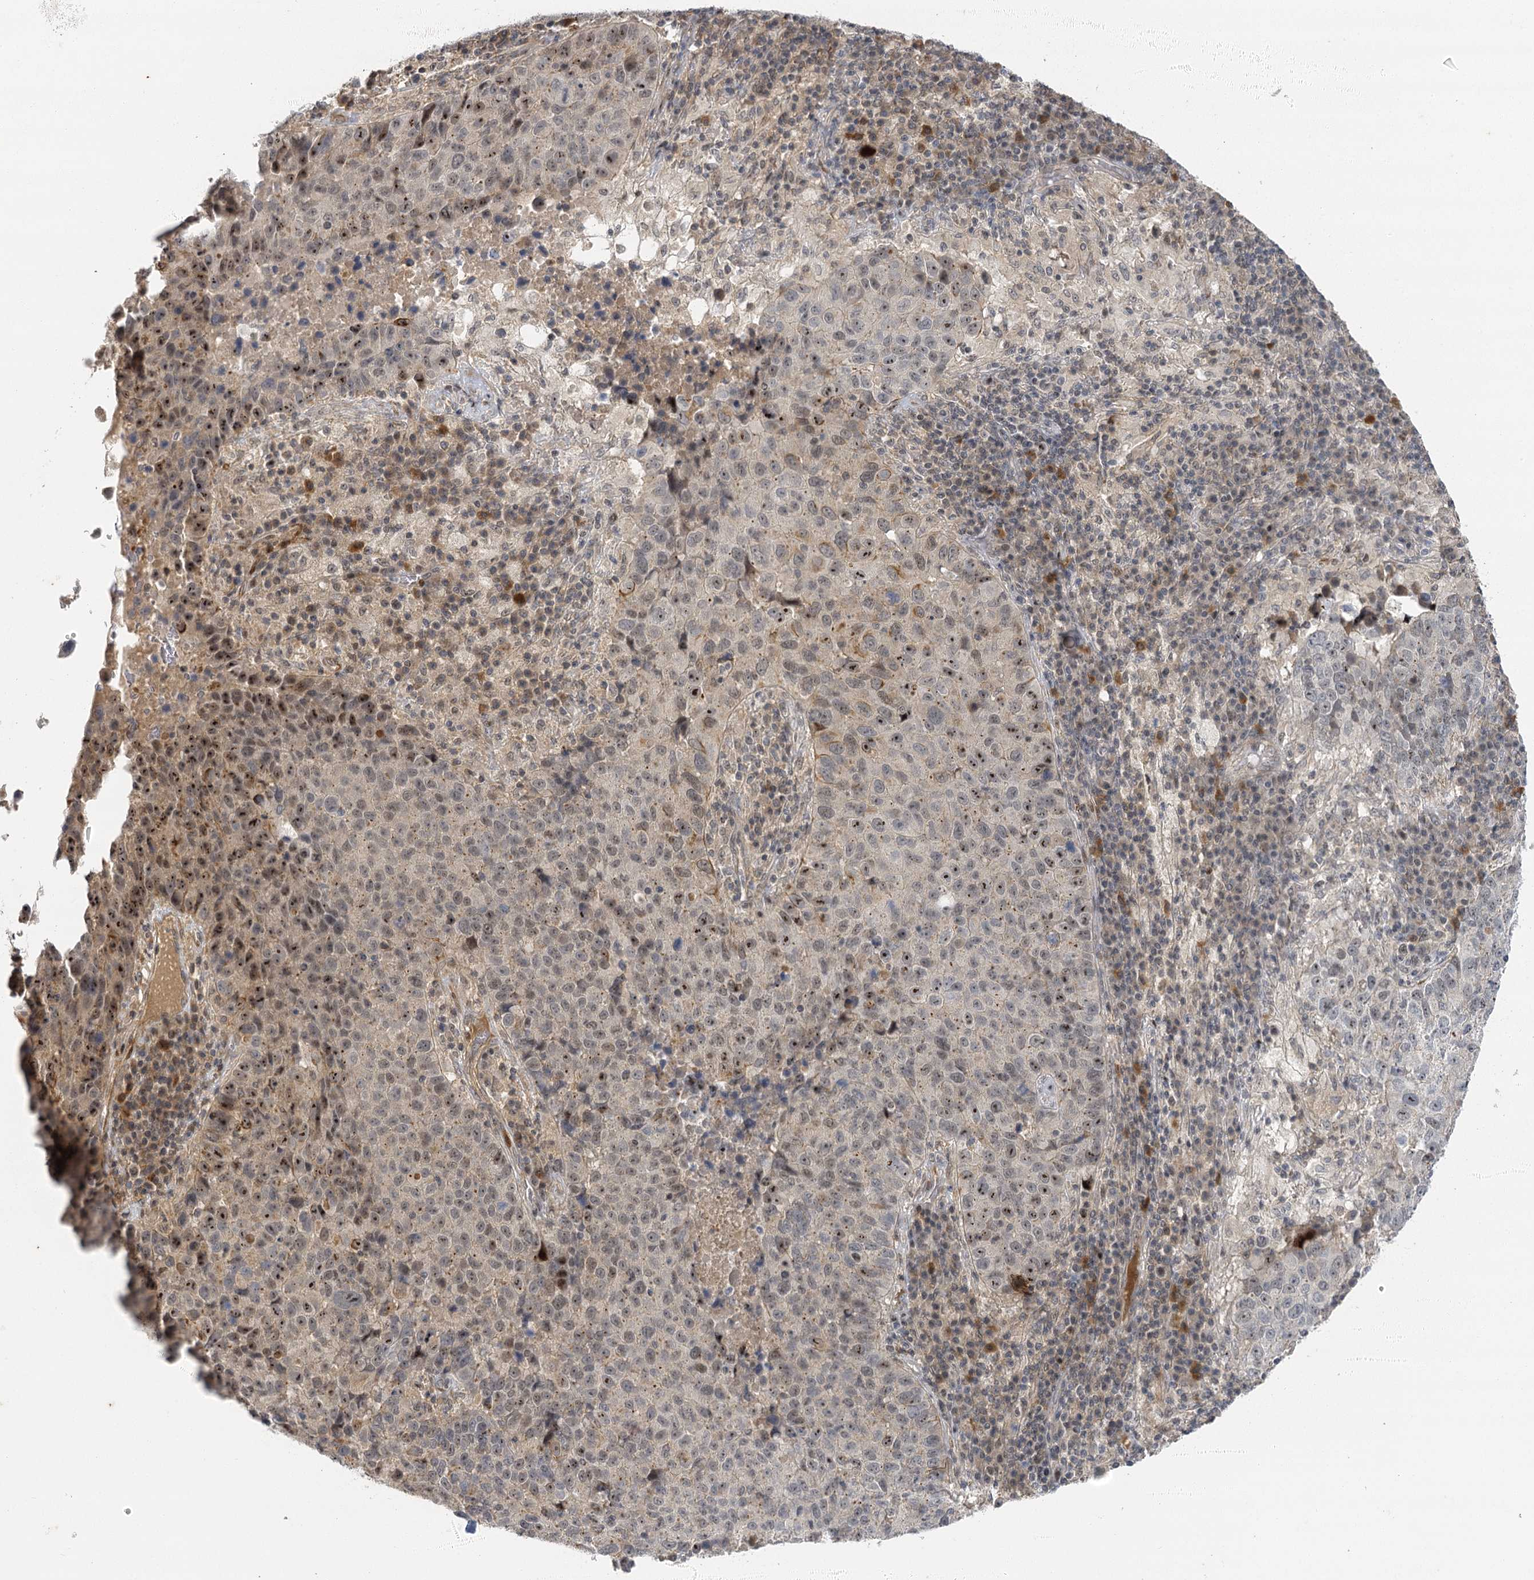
{"staining": {"intensity": "strong", "quantity": "<25%", "location": "nuclear"}, "tissue": "lung cancer", "cell_type": "Tumor cells", "image_type": "cancer", "snomed": [{"axis": "morphology", "description": "Squamous cell carcinoma, NOS"}, {"axis": "topography", "description": "Lung"}], "caption": "Immunohistochemical staining of lung cancer (squamous cell carcinoma) shows medium levels of strong nuclear protein expression in approximately <25% of tumor cells. (DAB IHC, brown staining for protein, blue staining for nuclei).", "gene": "IL11RA", "patient": {"sex": "male", "age": 73}}